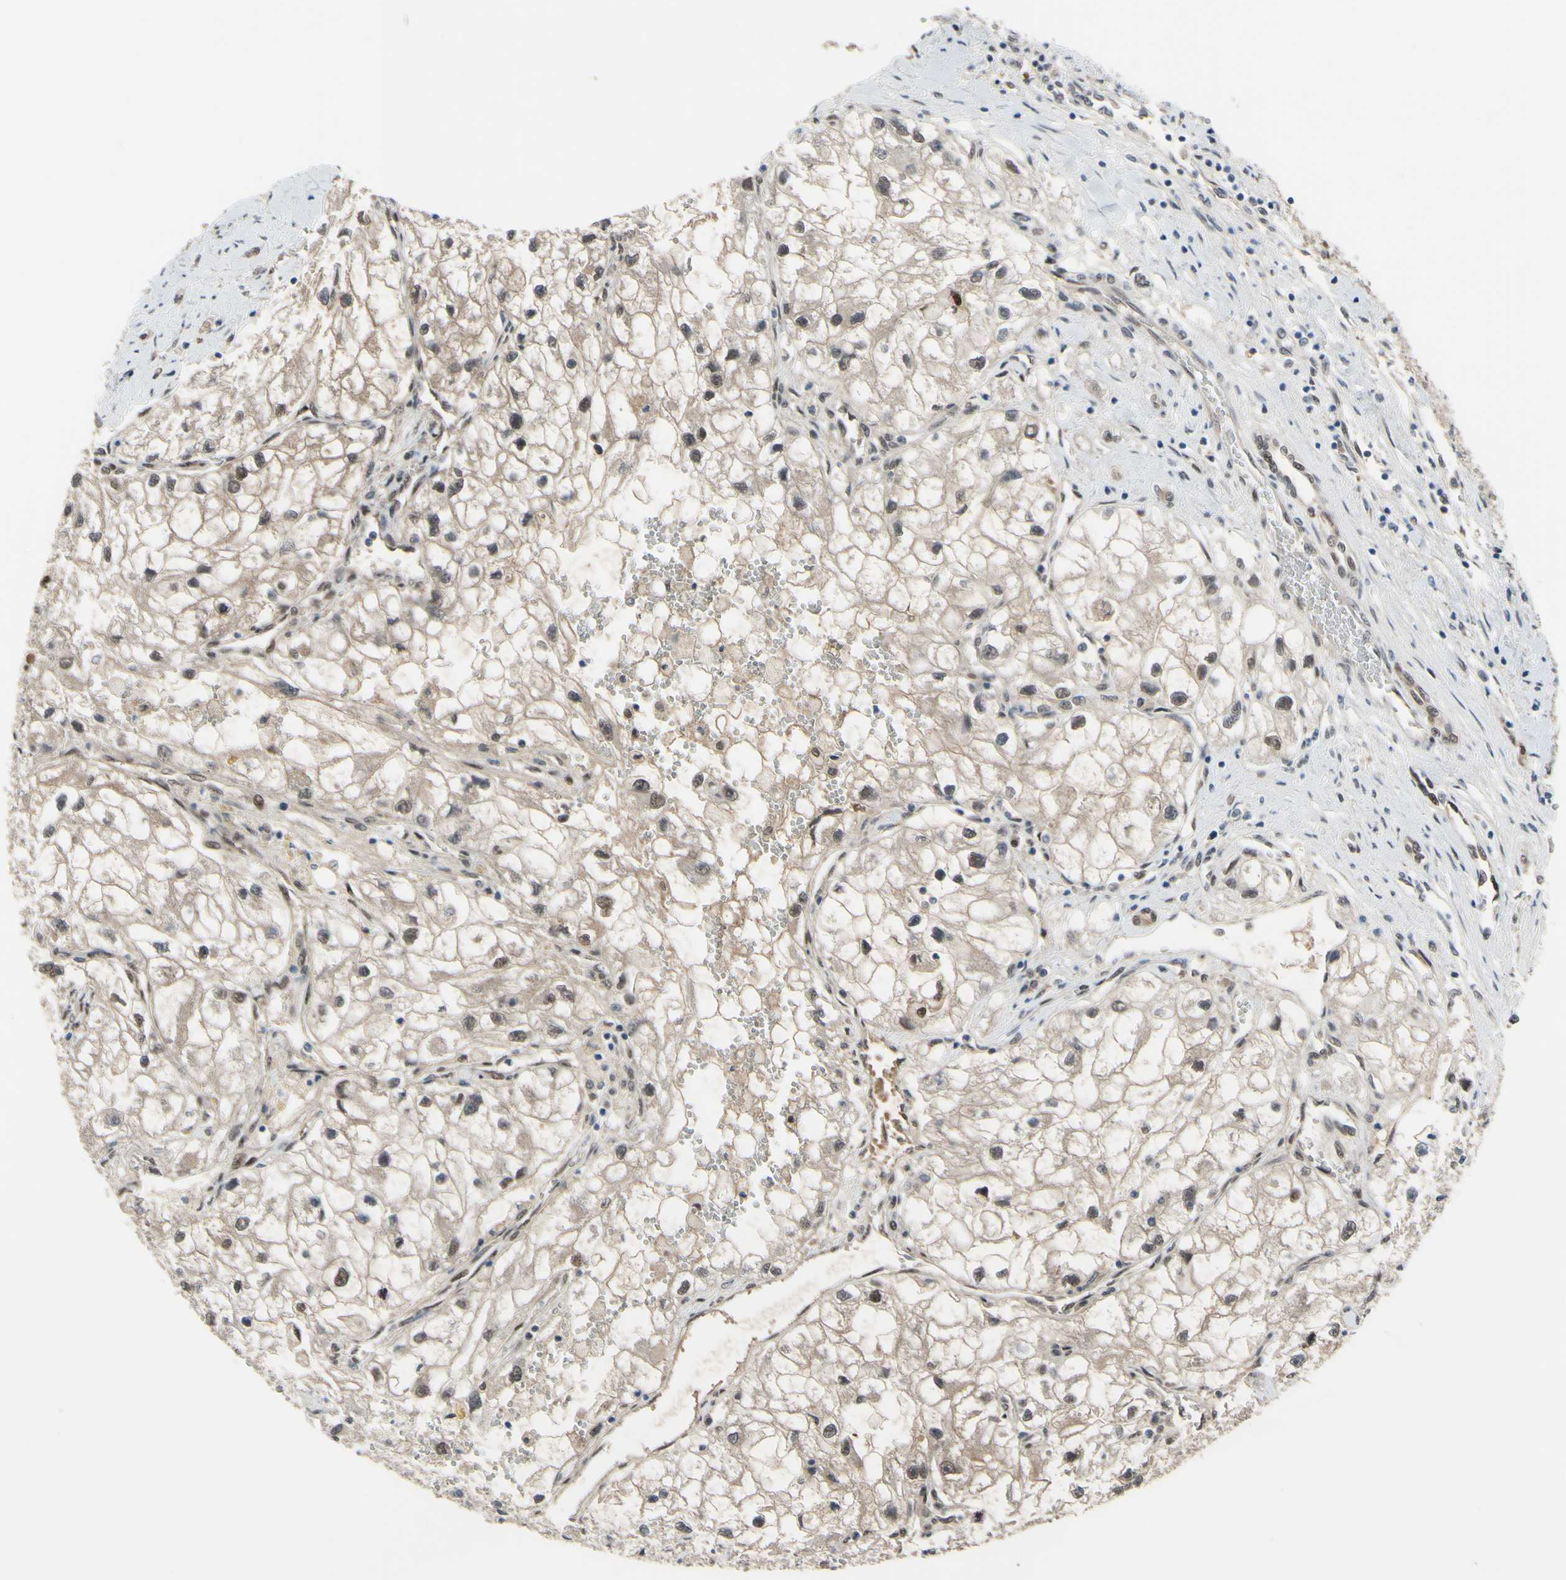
{"staining": {"intensity": "weak", "quantity": ">75%", "location": "nuclear"}, "tissue": "renal cancer", "cell_type": "Tumor cells", "image_type": "cancer", "snomed": [{"axis": "morphology", "description": "Adenocarcinoma, NOS"}, {"axis": "topography", "description": "Kidney"}], "caption": "Human renal cancer (adenocarcinoma) stained for a protein (brown) demonstrates weak nuclear positive positivity in about >75% of tumor cells.", "gene": "HSPA4", "patient": {"sex": "female", "age": 70}}